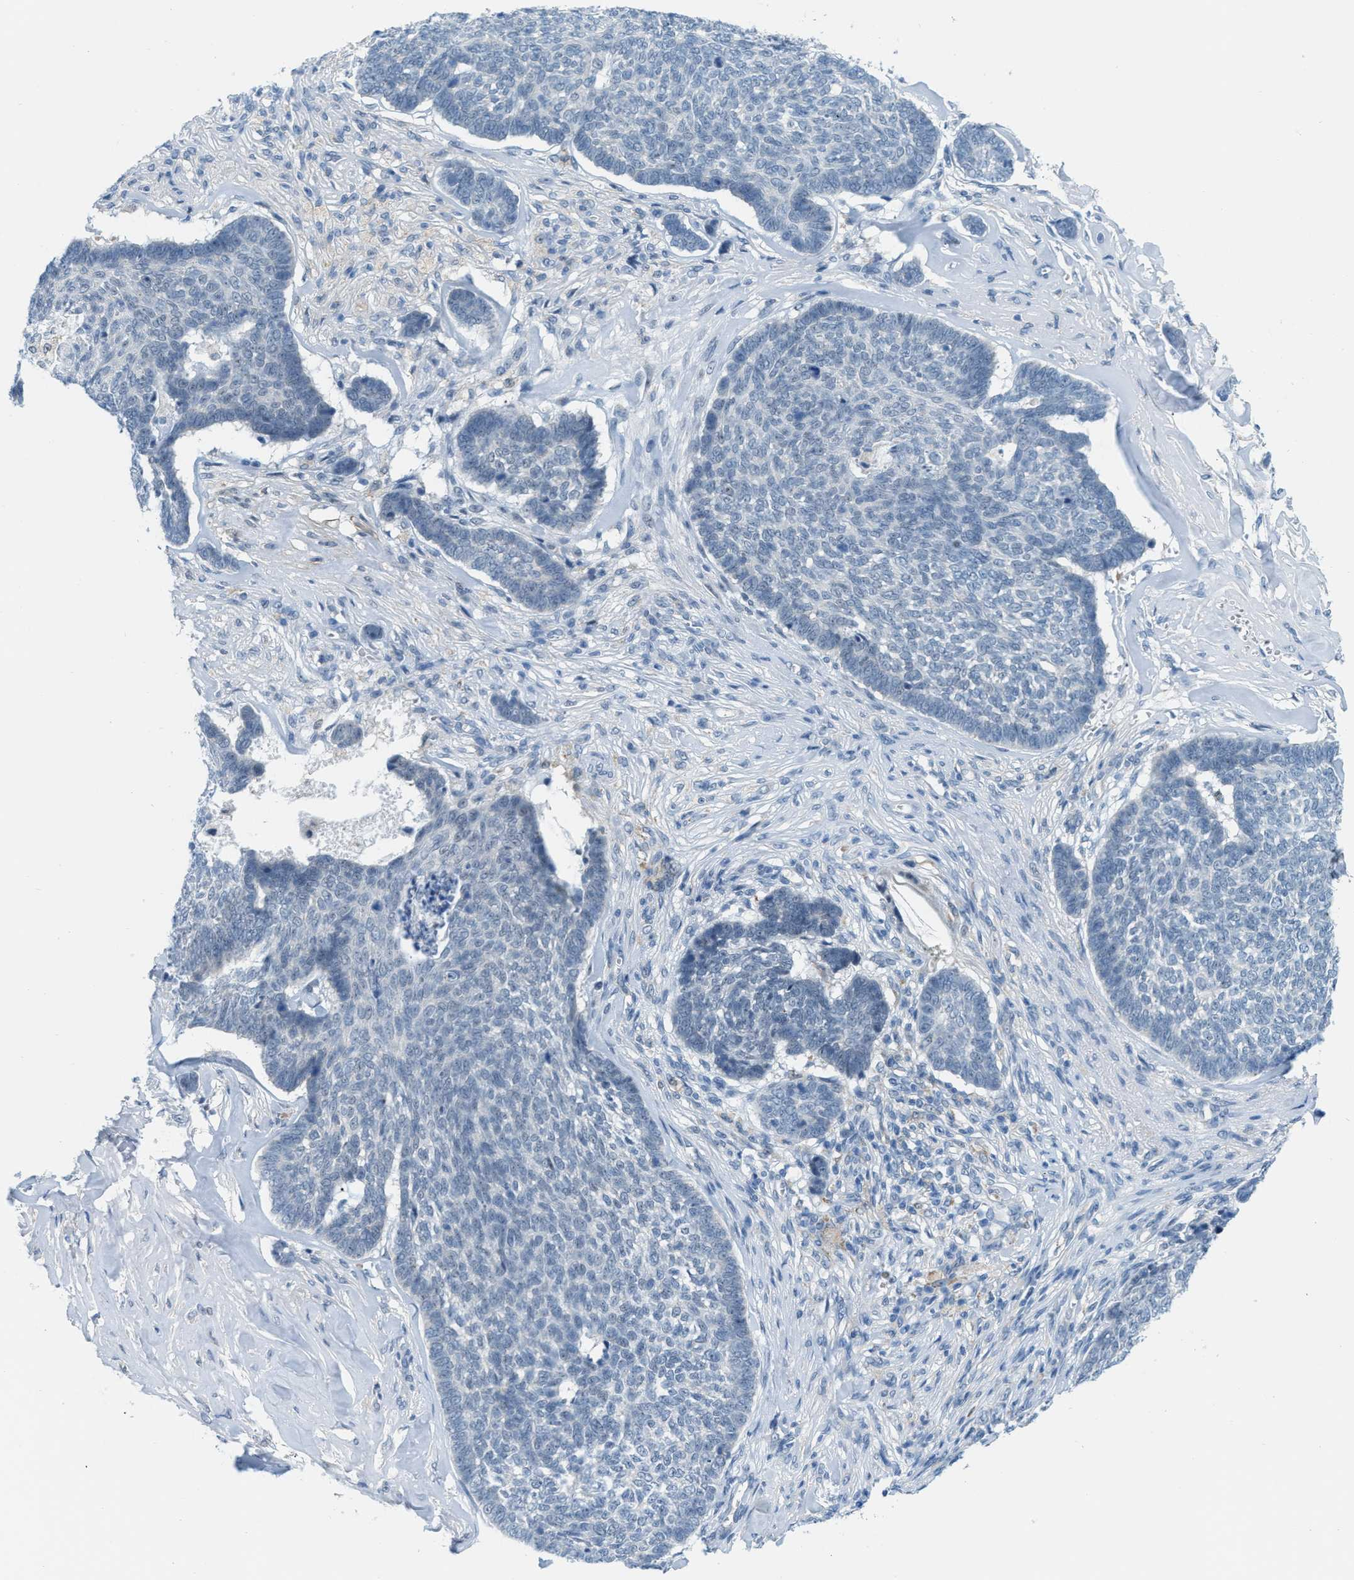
{"staining": {"intensity": "negative", "quantity": "none", "location": "none"}, "tissue": "skin cancer", "cell_type": "Tumor cells", "image_type": "cancer", "snomed": [{"axis": "morphology", "description": "Basal cell carcinoma"}, {"axis": "topography", "description": "Skin"}], "caption": "Immunohistochemistry (IHC) of skin cancer shows no expression in tumor cells.", "gene": "PHRF1", "patient": {"sex": "male", "age": 84}}